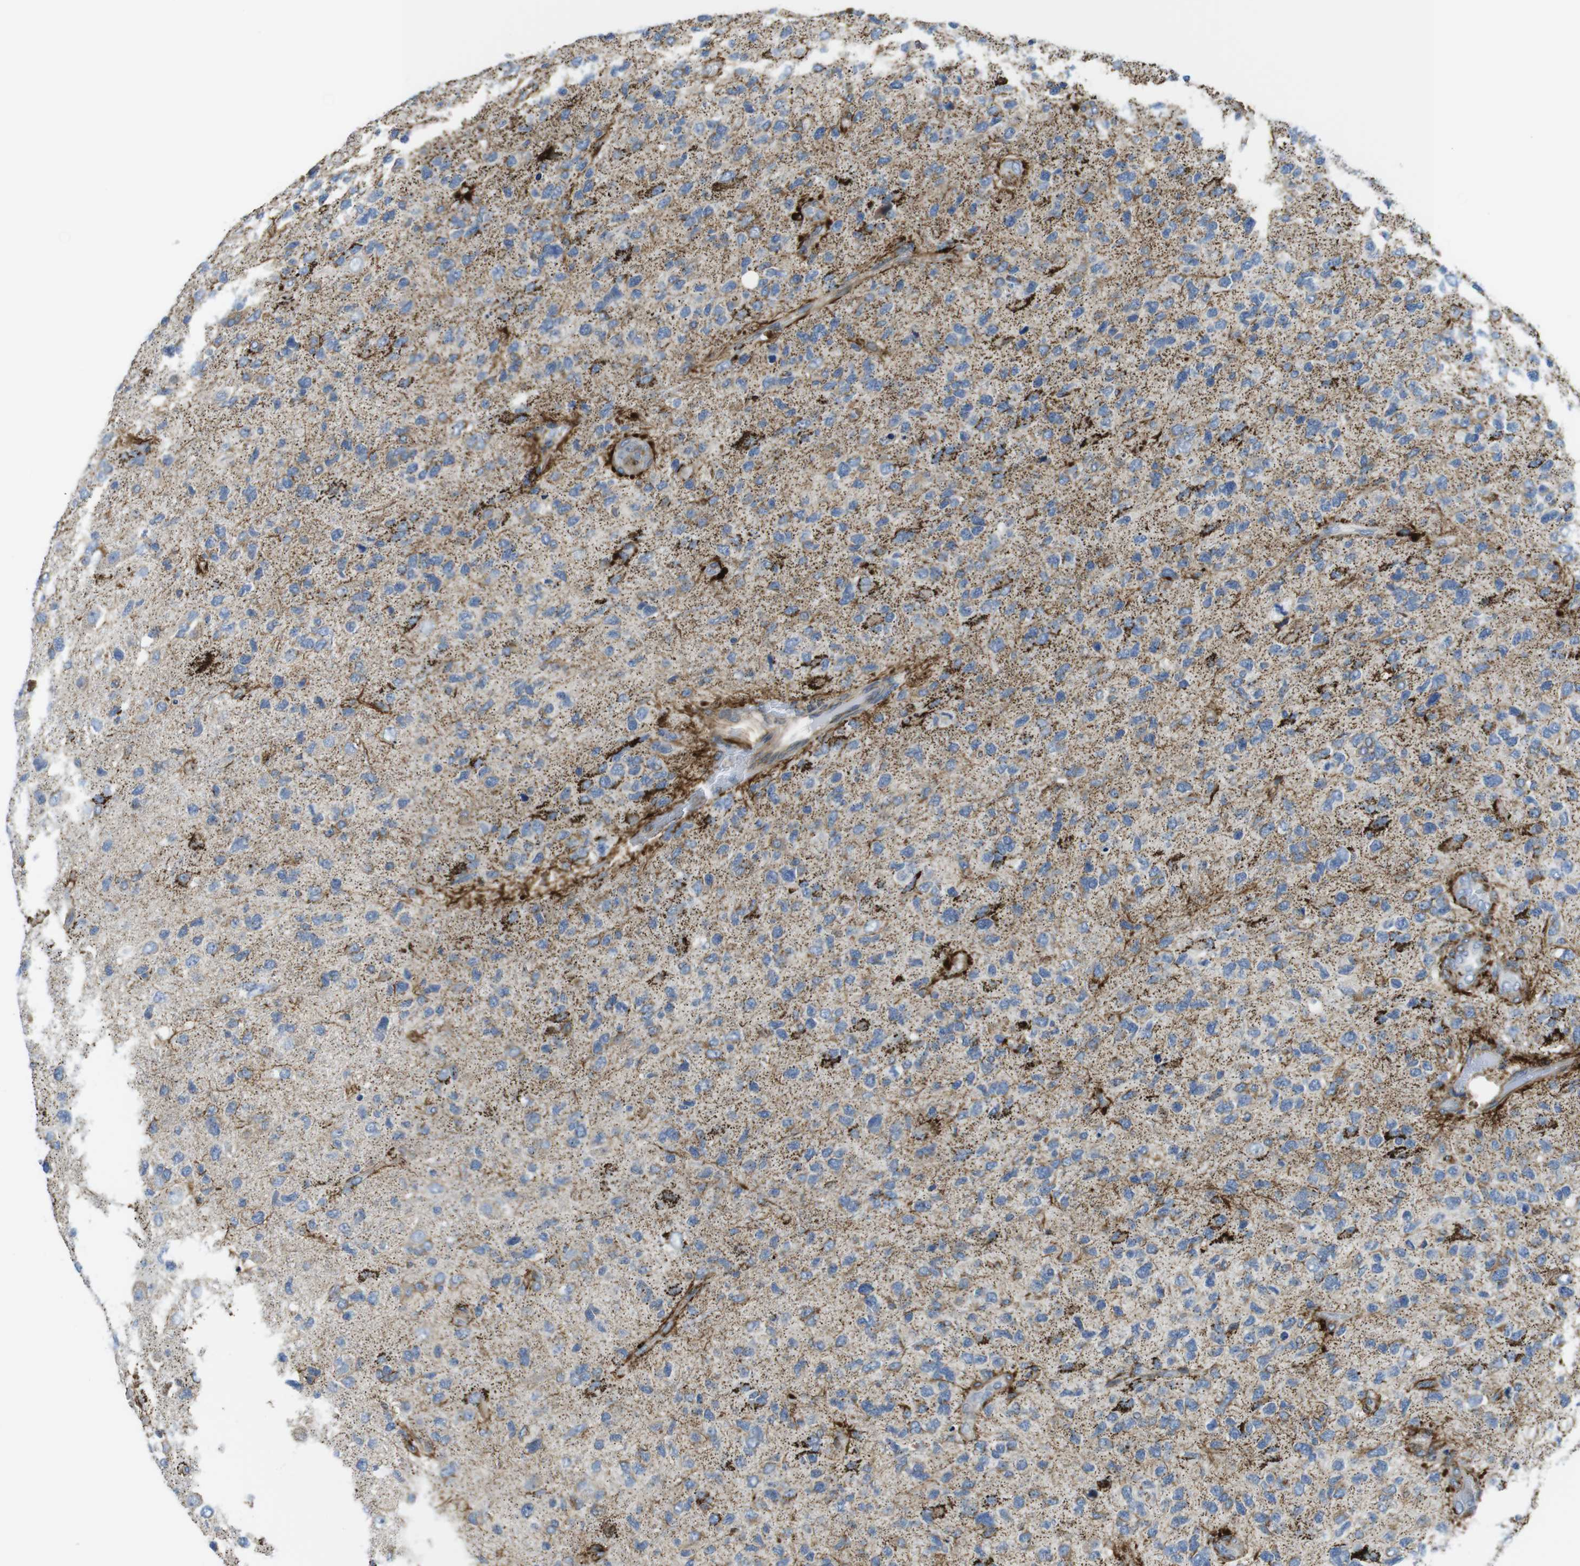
{"staining": {"intensity": "strong", "quantity": "<25%", "location": "cytoplasmic/membranous"}, "tissue": "glioma", "cell_type": "Tumor cells", "image_type": "cancer", "snomed": [{"axis": "morphology", "description": "Glioma, malignant, High grade"}, {"axis": "topography", "description": "Brain"}], "caption": "Malignant high-grade glioma stained with a brown dye shows strong cytoplasmic/membranous positive expression in approximately <25% of tumor cells.", "gene": "KCNE3", "patient": {"sex": "female", "age": 58}}